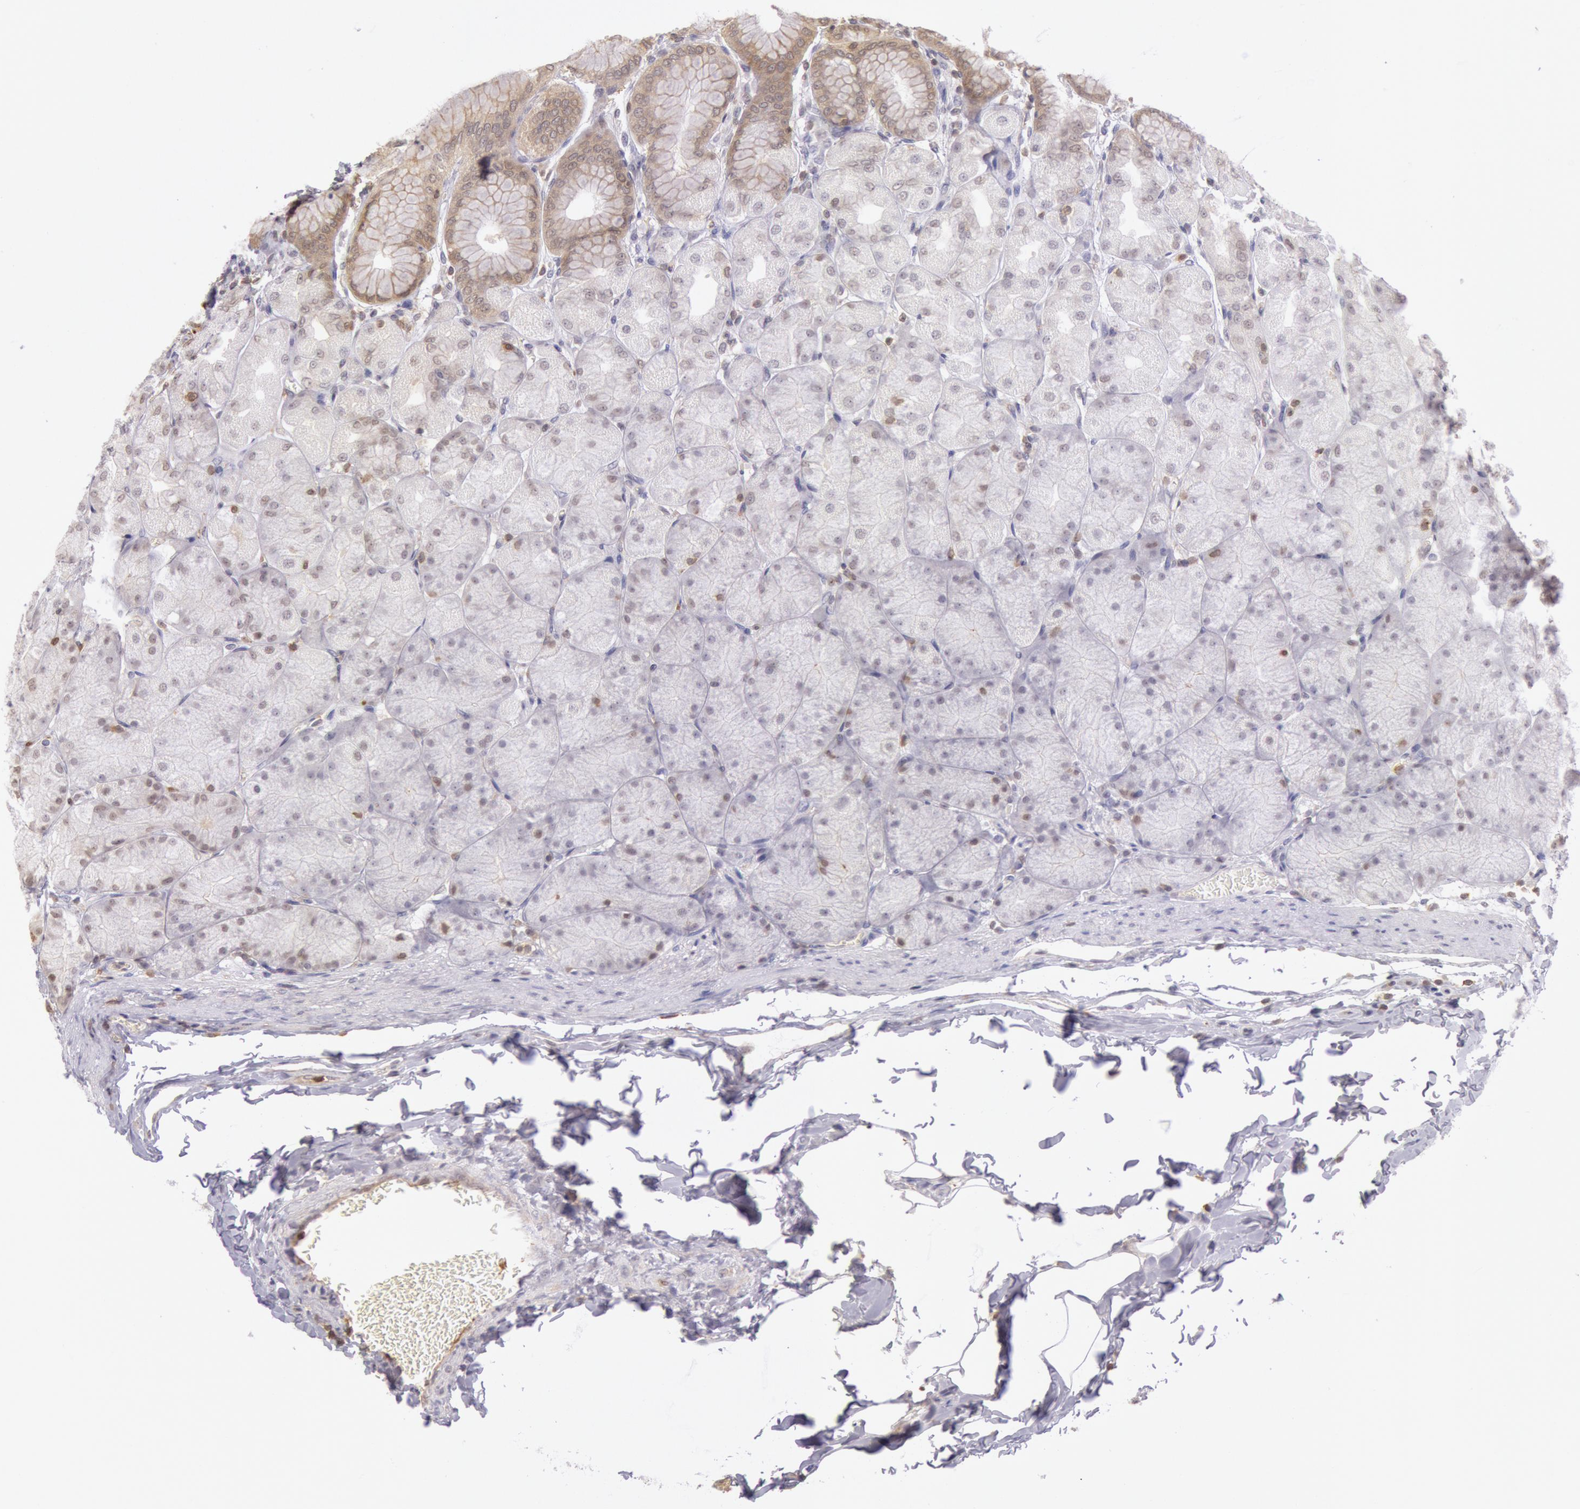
{"staining": {"intensity": "moderate", "quantity": "25%-75%", "location": "cytoplasmic/membranous,nuclear"}, "tissue": "stomach", "cell_type": "Glandular cells", "image_type": "normal", "snomed": [{"axis": "morphology", "description": "Normal tissue, NOS"}, {"axis": "topography", "description": "Stomach, upper"}], "caption": "Immunohistochemical staining of benign stomach shows 25%-75% levels of moderate cytoplasmic/membranous,nuclear protein staining in approximately 25%-75% of glandular cells. Using DAB (3,3'-diaminobenzidine) (brown) and hematoxylin (blue) stains, captured at high magnification using brightfield microscopy.", "gene": "HIF1A", "patient": {"sex": "female", "age": 56}}